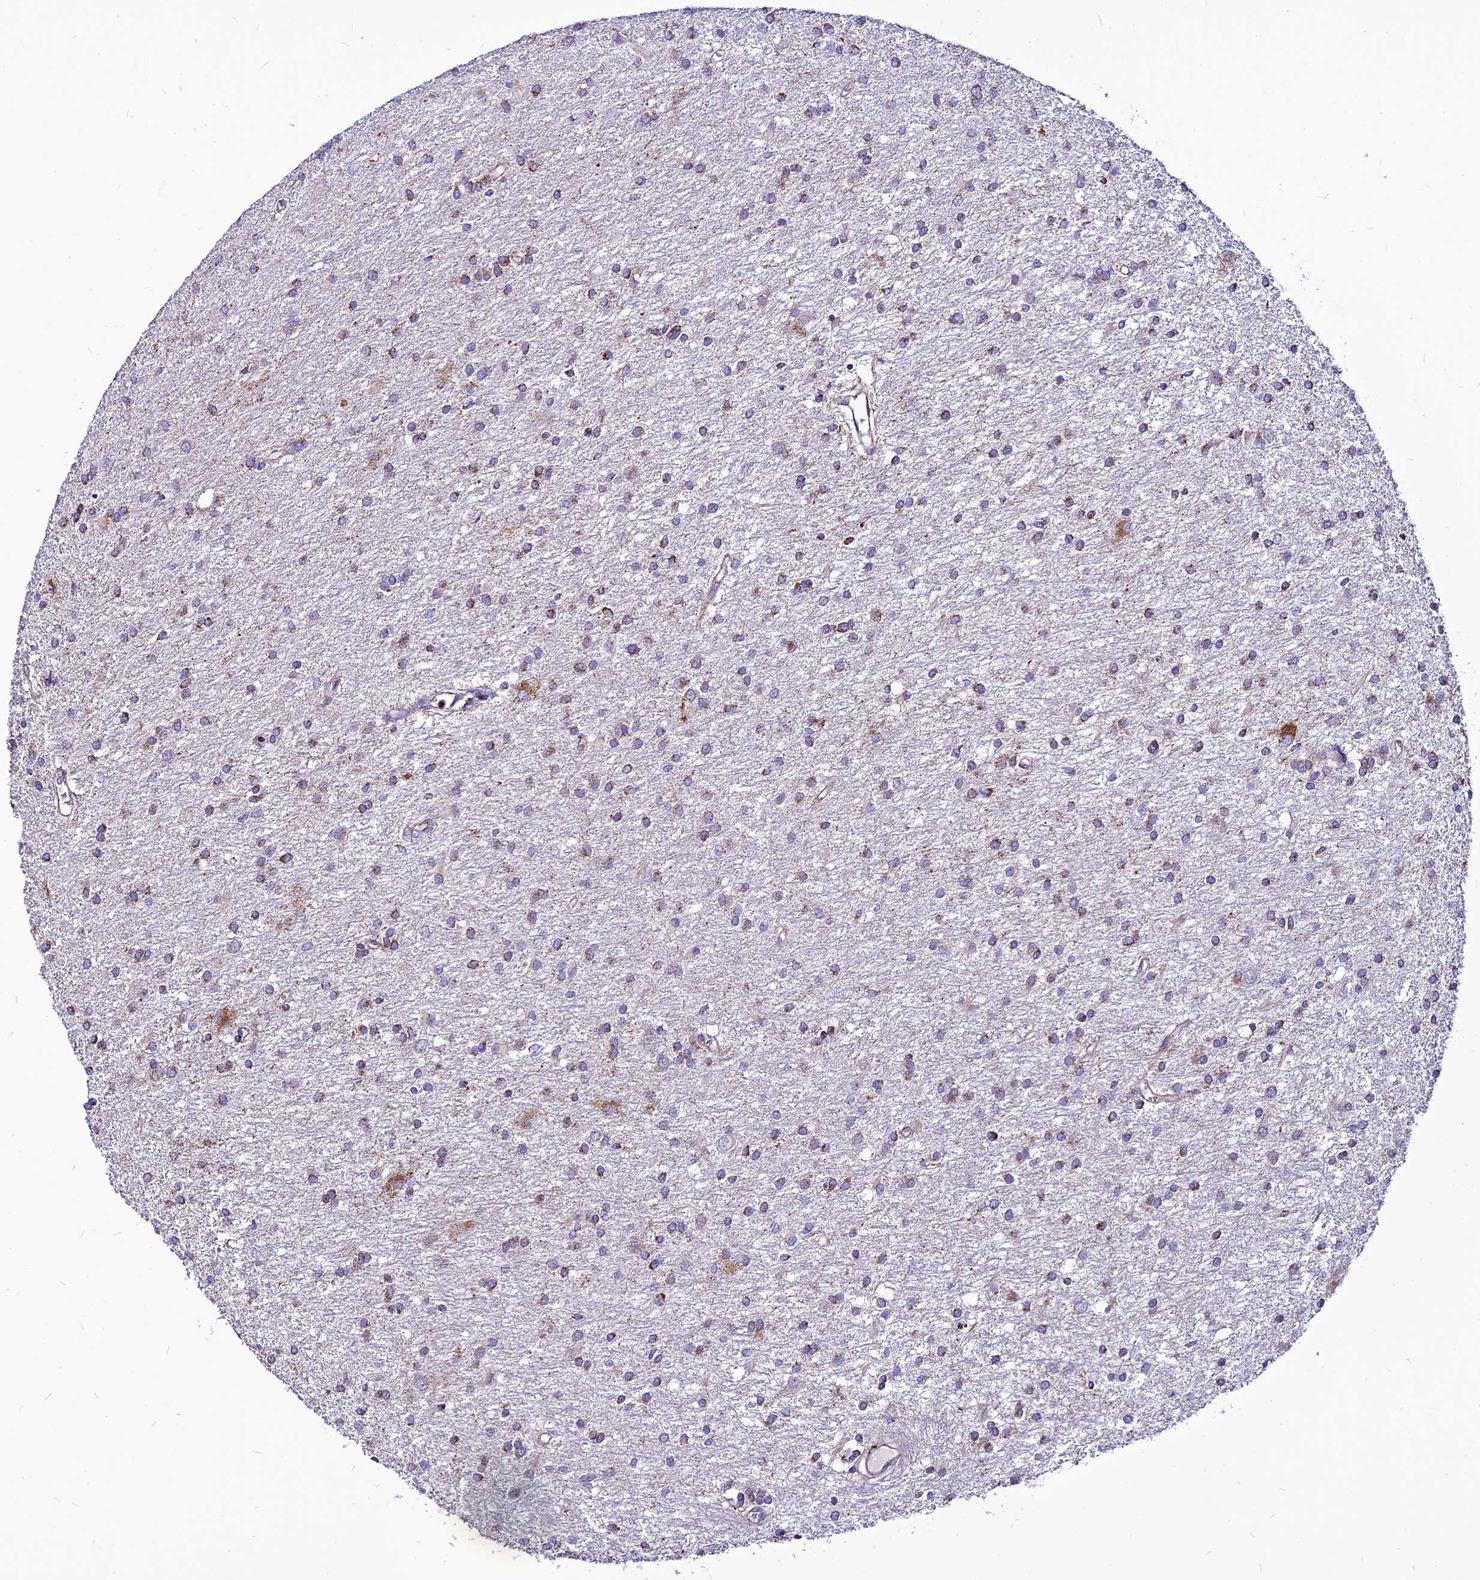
{"staining": {"intensity": "moderate", "quantity": "<25%", "location": "cytoplasmic/membranous"}, "tissue": "glioma", "cell_type": "Tumor cells", "image_type": "cancer", "snomed": [{"axis": "morphology", "description": "Glioma, malignant, High grade"}, {"axis": "topography", "description": "Brain"}], "caption": "The photomicrograph shows immunohistochemical staining of malignant glioma (high-grade). There is moderate cytoplasmic/membranous staining is identified in approximately <25% of tumor cells.", "gene": "ECI1", "patient": {"sex": "female", "age": 50}}